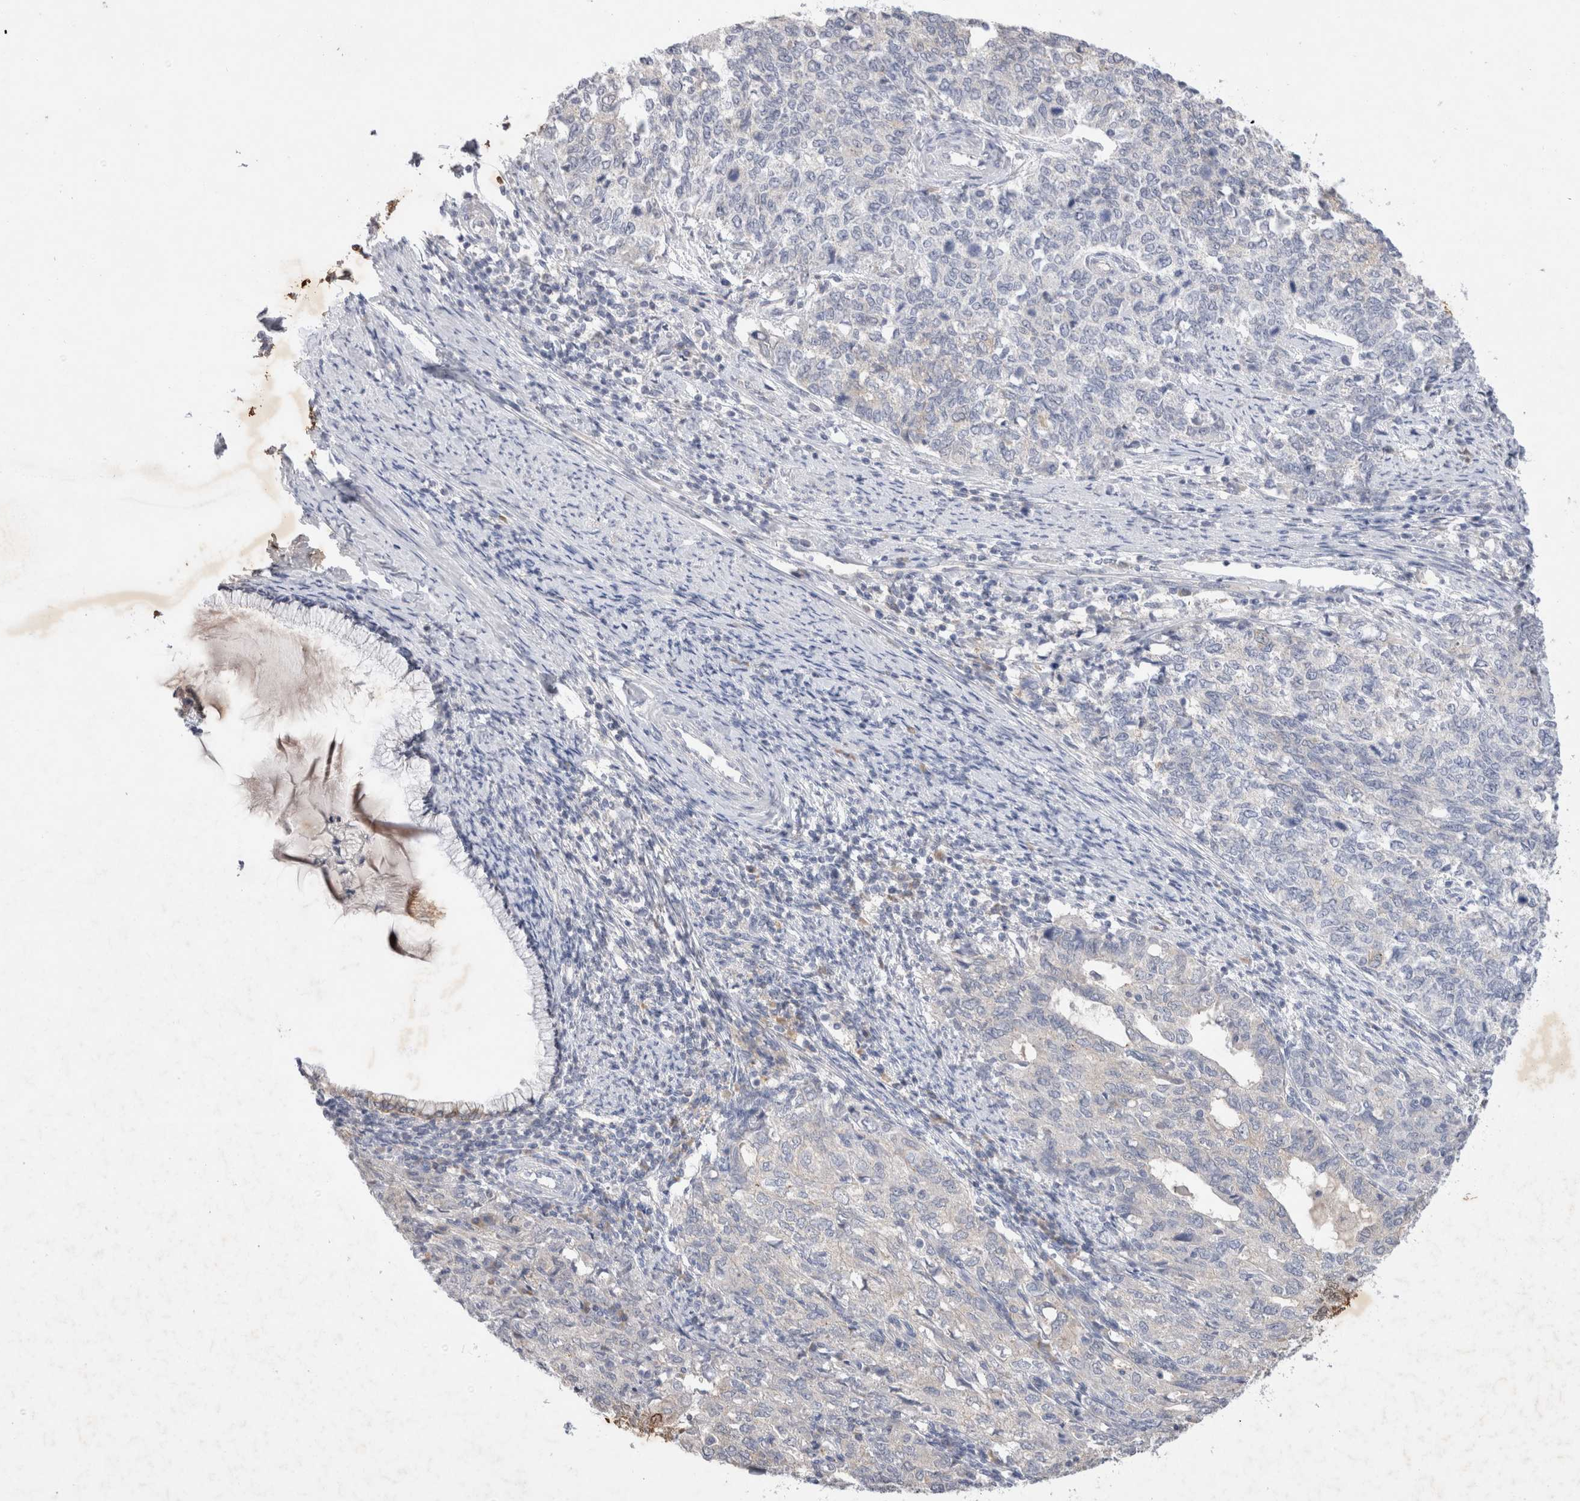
{"staining": {"intensity": "weak", "quantity": "<25%", "location": "cytoplasmic/membranous"}, "tissue": "cervical cancer", "cell_type": "Tumor cells", "image_type": "cancer", "snomed": [{"axis": "morphology", "description": "Squamous cell carcinoma, NOS"}, {"axis": "topography", "description": "Cervix"}], "caption": "Immunohistochemistry (IHC) histopathology image of human cervical squamous cell carcinoma stained for a protein (brown), which shows no expression in tumor cells.", "gene": "GAS1", "patient": {"sex": "female", "age": 63}}